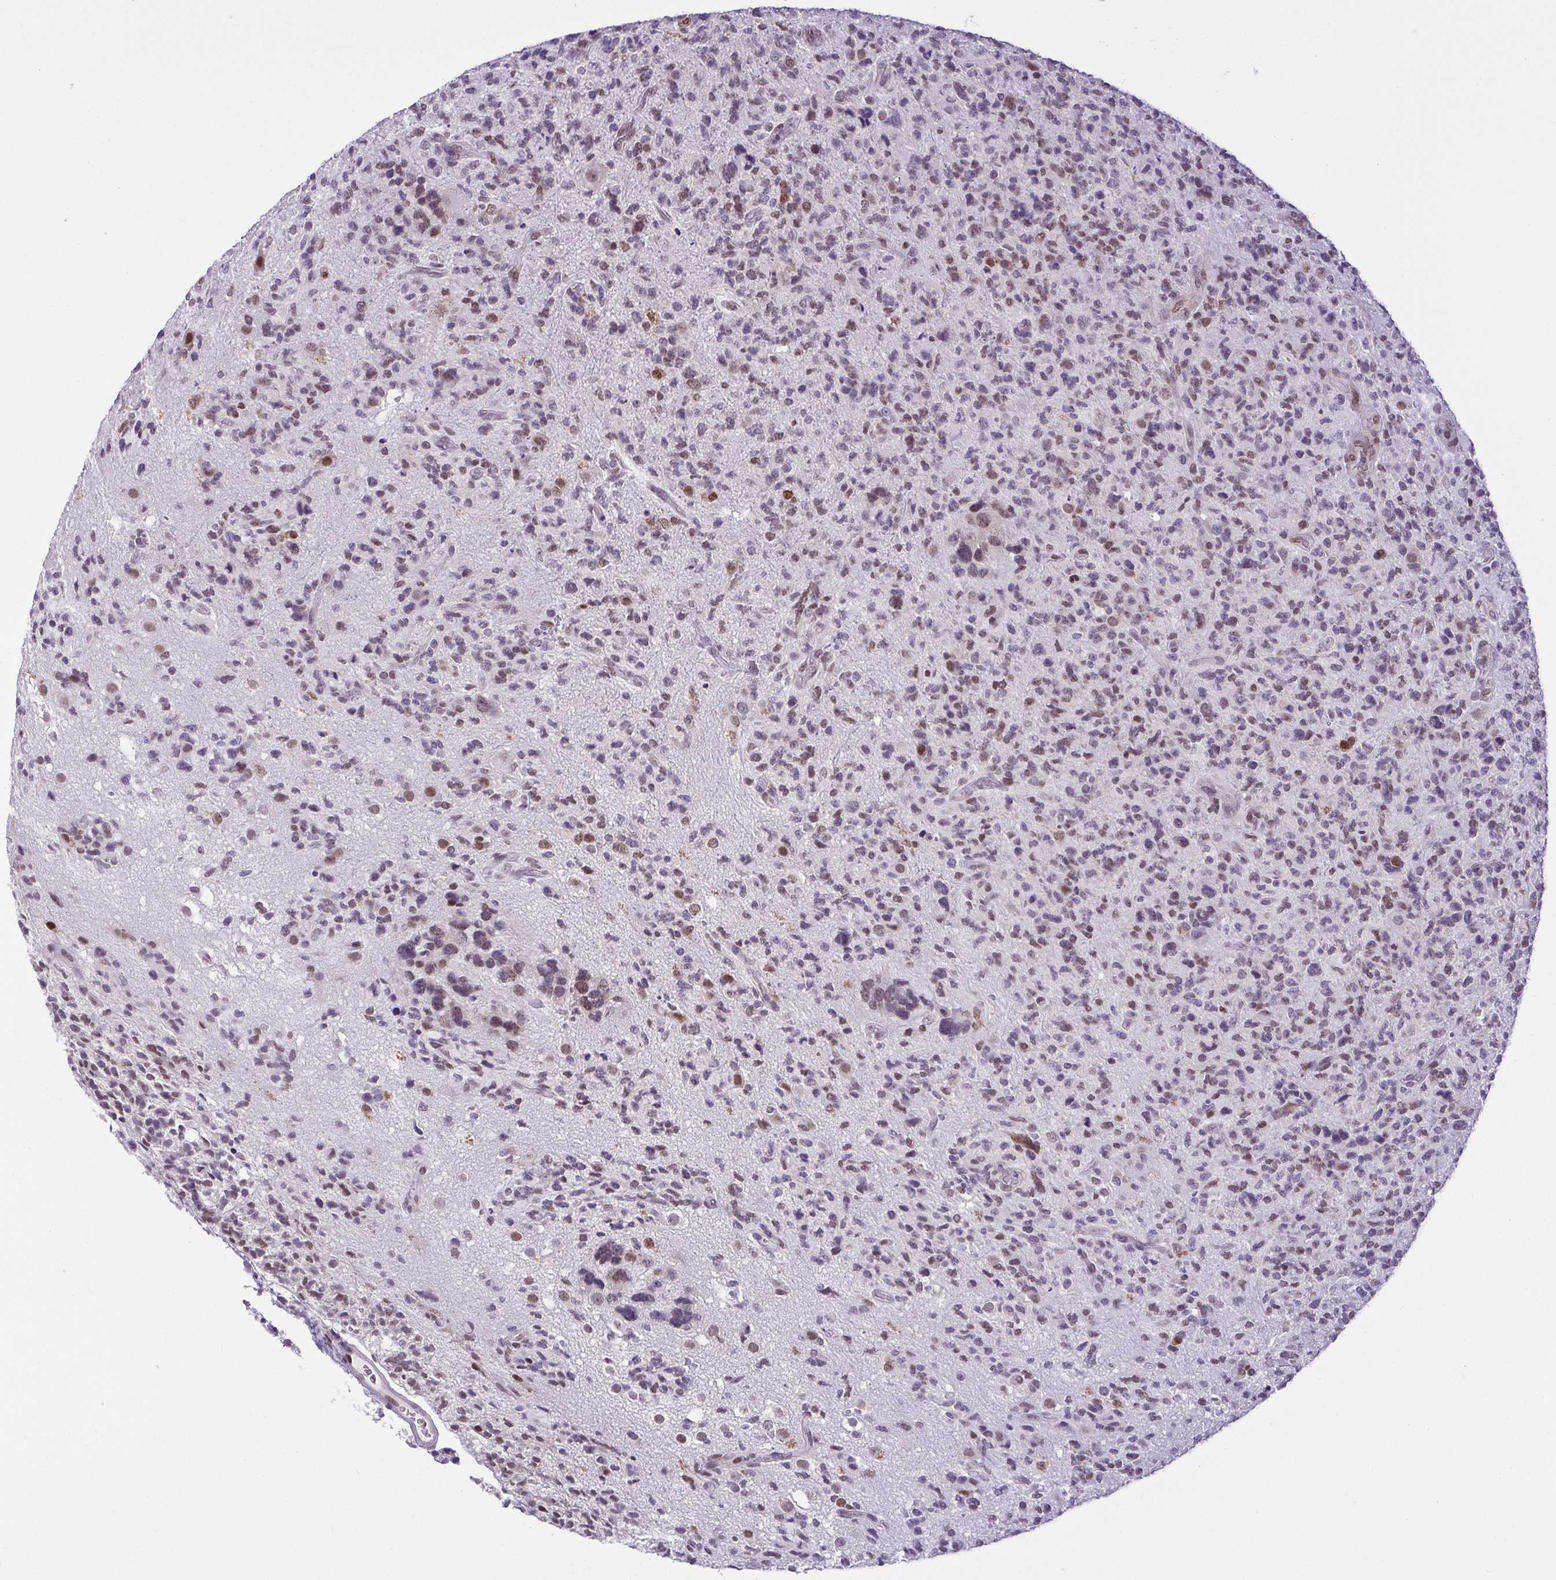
{"staining": {"intensity": "moderate", "quantity": "<25%", "location": "nuclear"}, "tissue": "glioma", "cell_type": "Tumor cells", "image_type": "cancer", "snomed": [{"axis": "morphology", "description": "Glioma, malignant, High grade"}, {"axis": "topography", "description": "Brain"}], "caption": "IHC of glioma reveals low levels of moderate nuclear expression in approximately <25% of tumor cells.", "gene": "RBM3", "patient": {"sex": "female", "age": 71}}